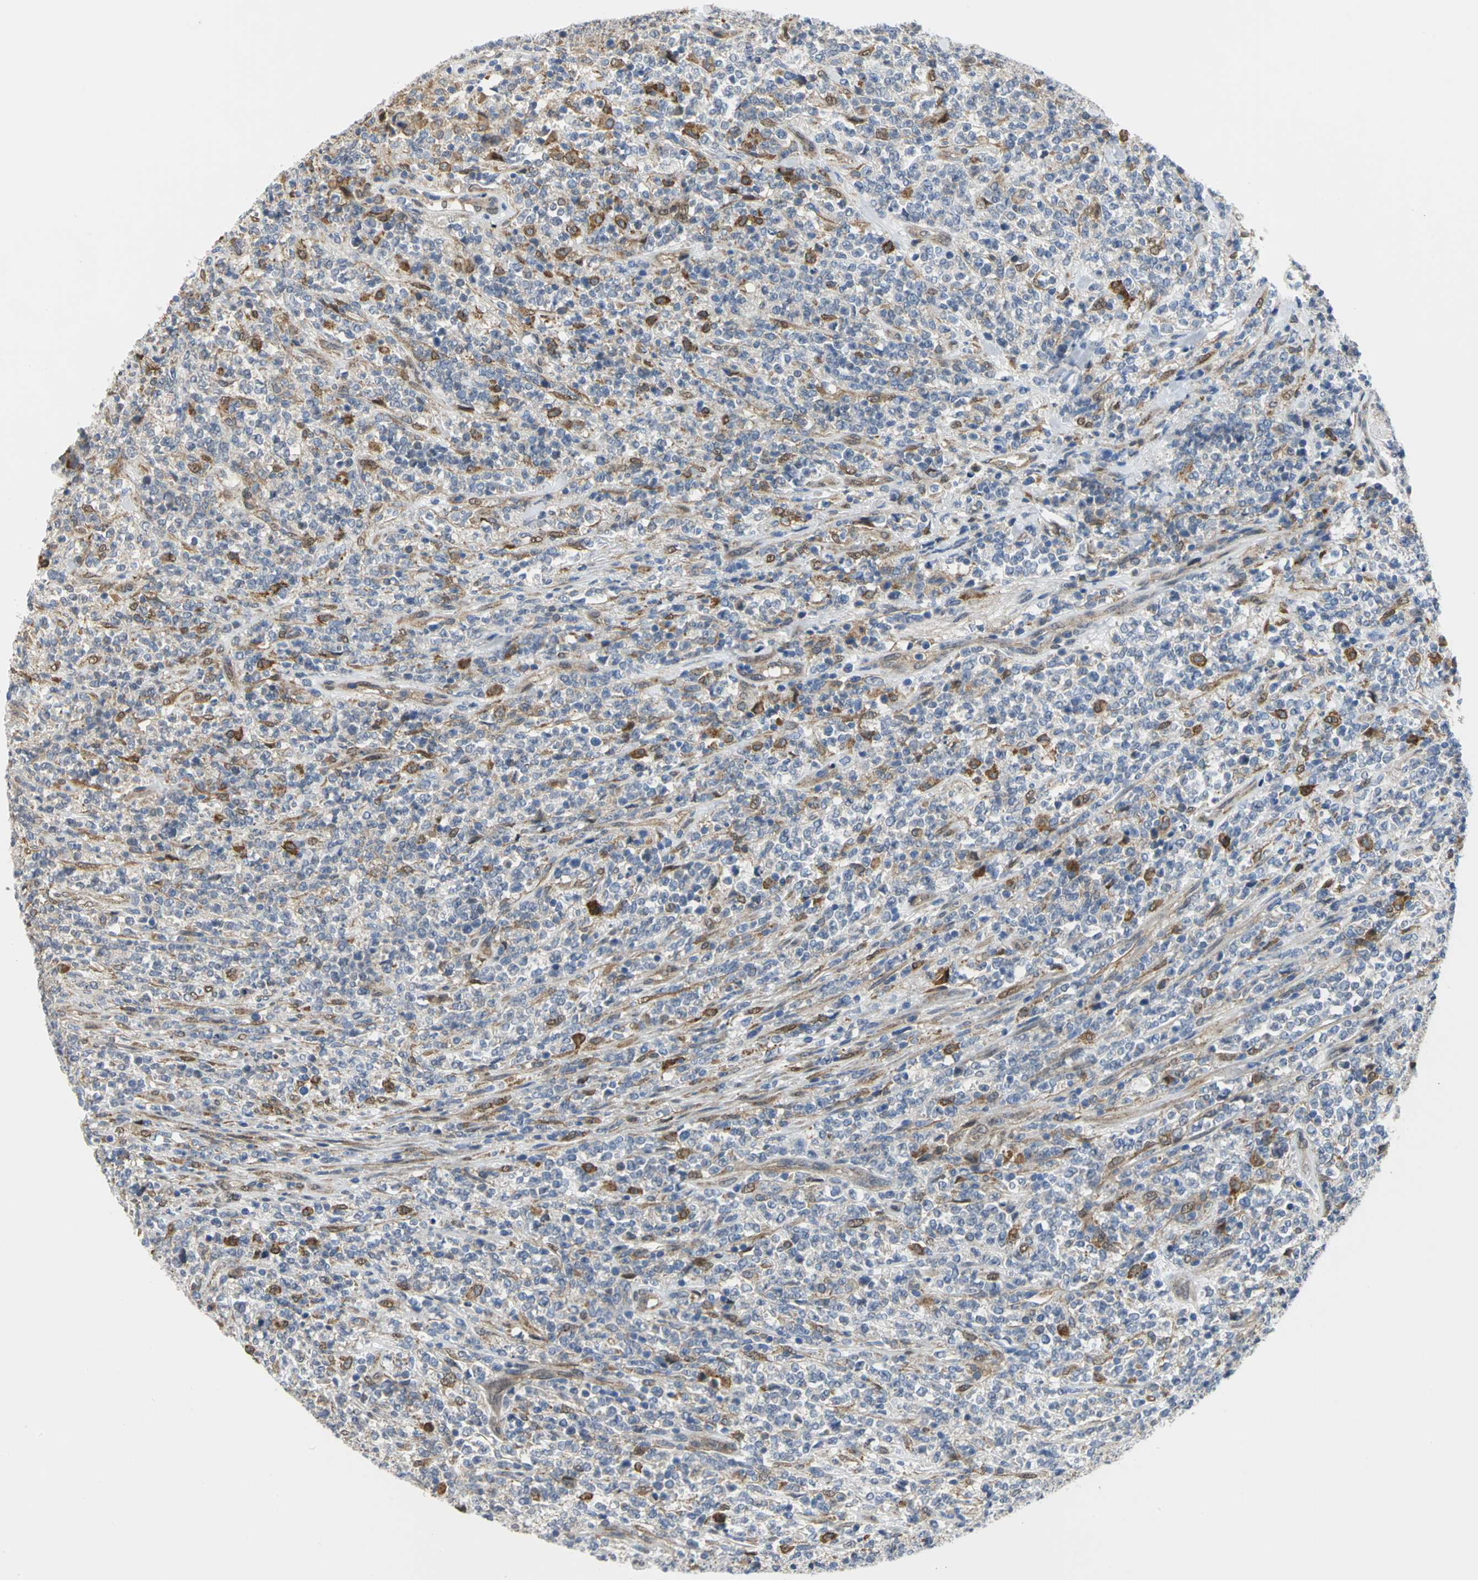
{"staining": {"intensity": "negative", "quantity": "none", "location": "none"}, "tissue": "lymphoma", "cell_type": "Tumor cells", "image_type": "cancer", "snomed": [{"axis": "morphology", "description": "Malignant lymphoma, non-Hodgkin's type, High grade"}, {"axis": "topography", "description": "Soft tissue"}], "caption": "Lymphoma was stained to show a protein in brown. There is no significant expression in tumor cells.", "gene": "PGM3", "patient": {"sex": "male", "age": 18}}